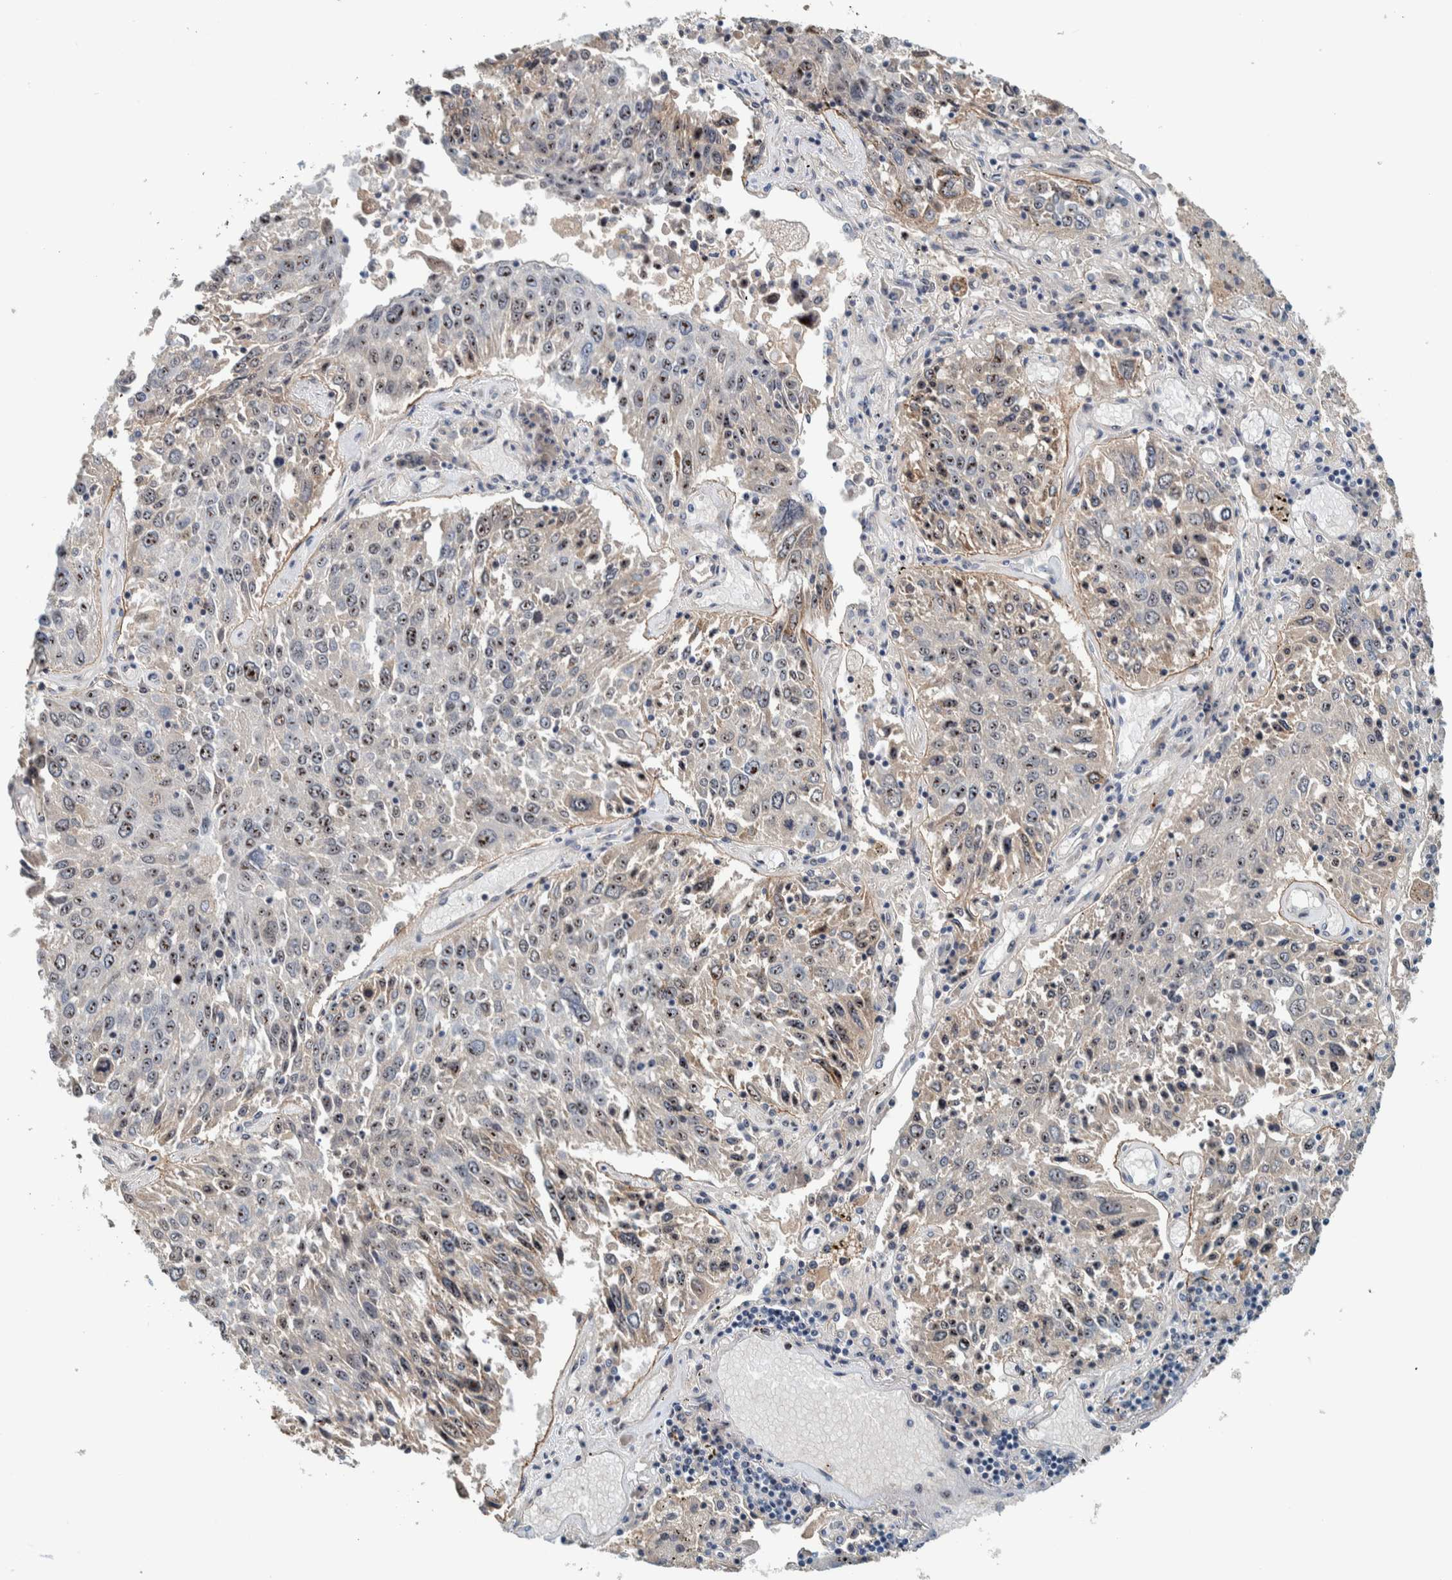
{"staining": {"intensity": "moderate", "quantity": ">75%", "location": "nuclear"}, "tissue": "lung cancer", "cell_type": "Tumor cells", "image_type": "cancer", "snomed": [{"axis": "morphology", "description": "Squamous cell carcinoma, NOS"}, {"axis": "topography", "description": "Lung"}], "caption": "Squamous cell carcinoma (lung) stained with a protein marker reveals moderate staining in tumor cells.", "gene": "NOL11", "patient": {"sex": "male", "age": 65}}